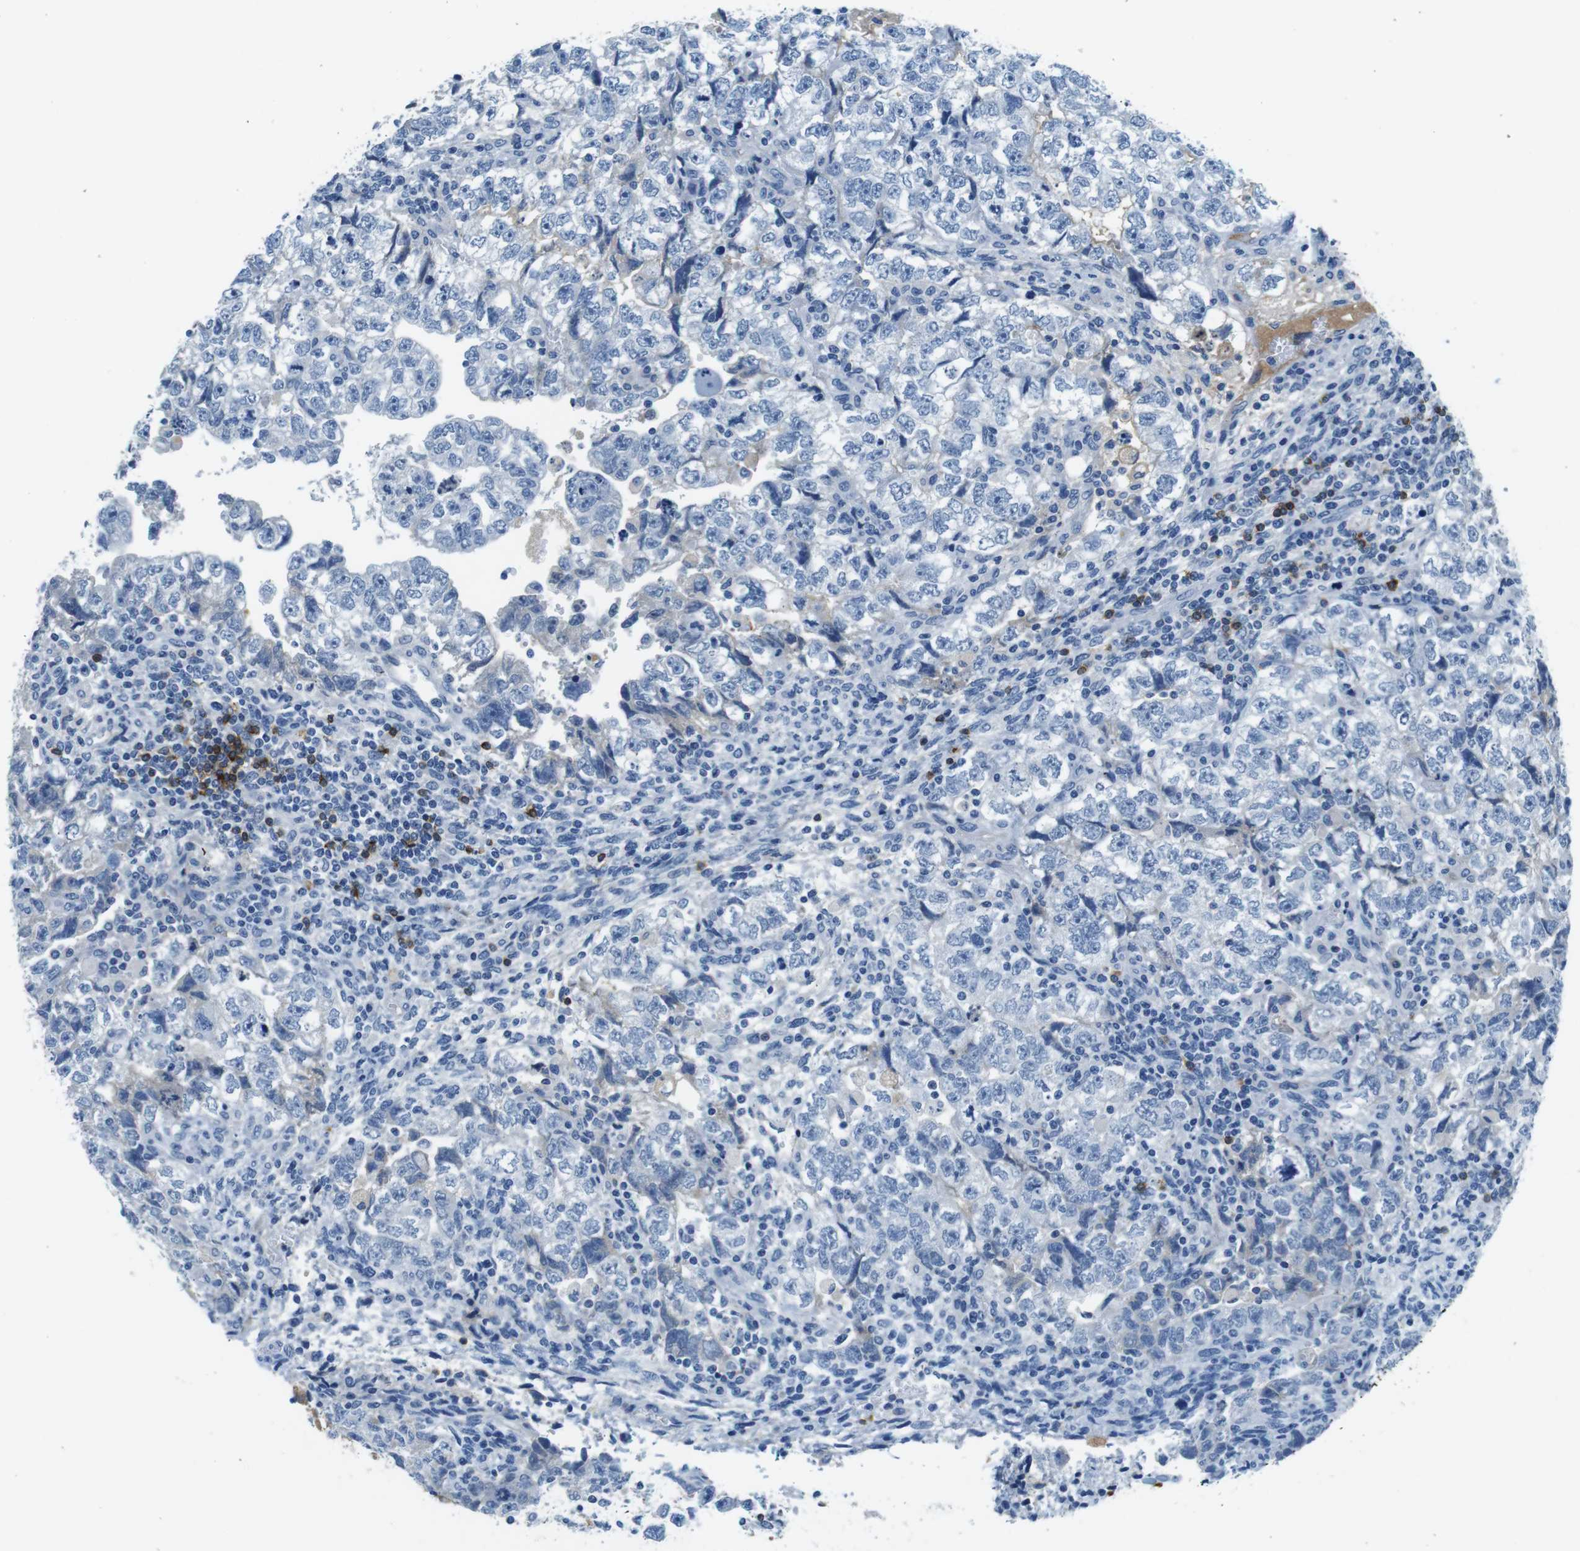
{"staining": {"intensity": "negative", "quantity": "none", "location": "none"}, "tissue": "testis cancer", "cell_type": "Tumor cells", "image_type": "cancer", "snomed": [{"axis": "morphology", "description": "Carcinoma, Embryonal, NOS"}, {"axis": "topography", "description": "Testis"}], "caption": "Tumor cells are negative for protein expression in human testis embryonal carcinoma. (Immunohistochemistry (ihc), brightfield microscopy, high magnification).", "gene": "IGHD", "patient": {"sex": "male", "age": 36}}